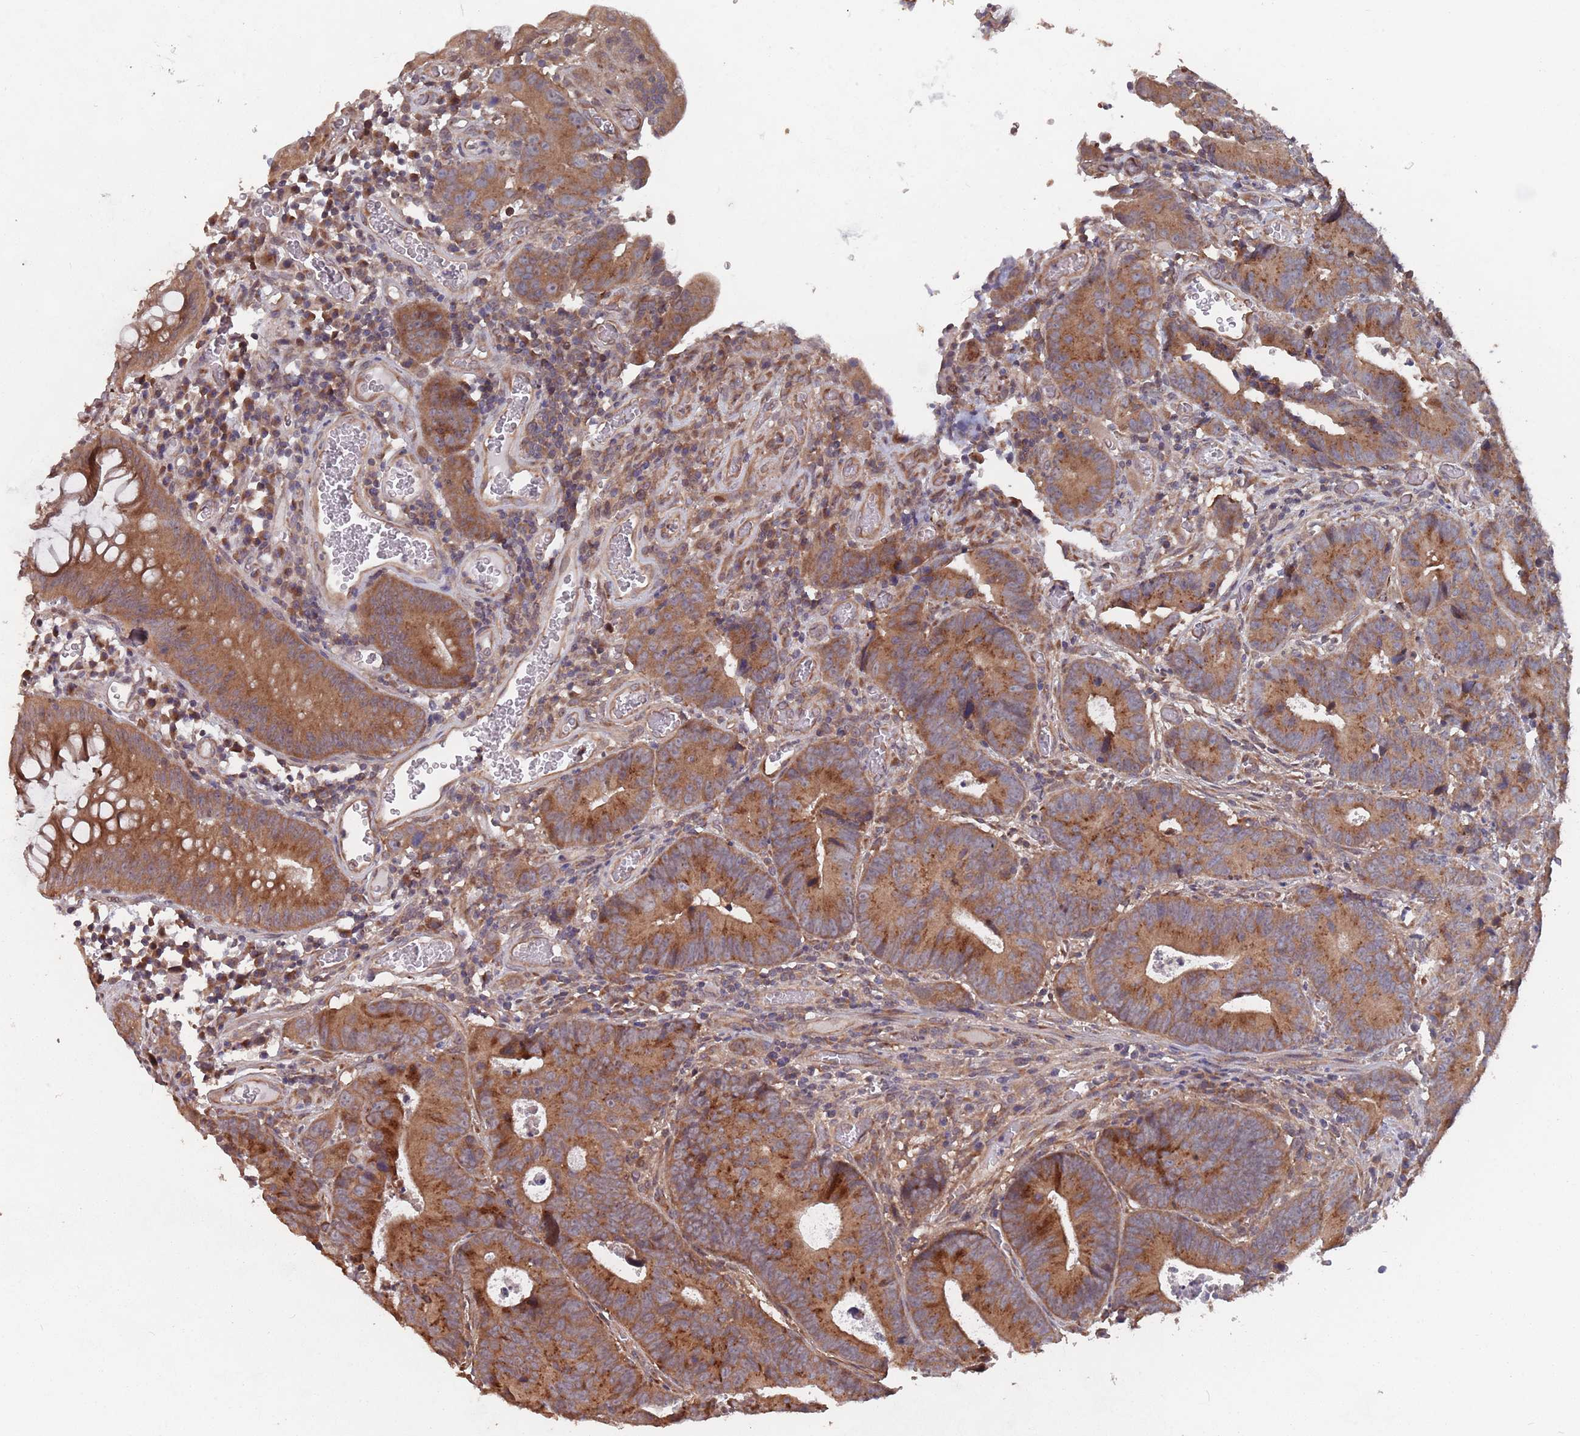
{"staining": {"intensity": "strong", "quantity": ">75%", "location": "cytoplasmic/membranous"}, "tissue": "colorectal cancer", "cell_type": "Tumor cells", "image_type": "cancer", "snomed": [{"axis": "morphology", "description": "Adenocarcinoma, NOS"}, {"axis": "topography", "description": "Colon"}], "caption": "Protein expression analysis of human colorectal cancer (adenocarcinoma) reveals strong cytoplasmic/membranous expression in about >75% of tumor cells. (DAB (3,3'-diaminobenzidine) IHC with brightfield microscopy, high magnification).", "gene": "UNC45A", "patient": {"sex": "female", "age": 57}}